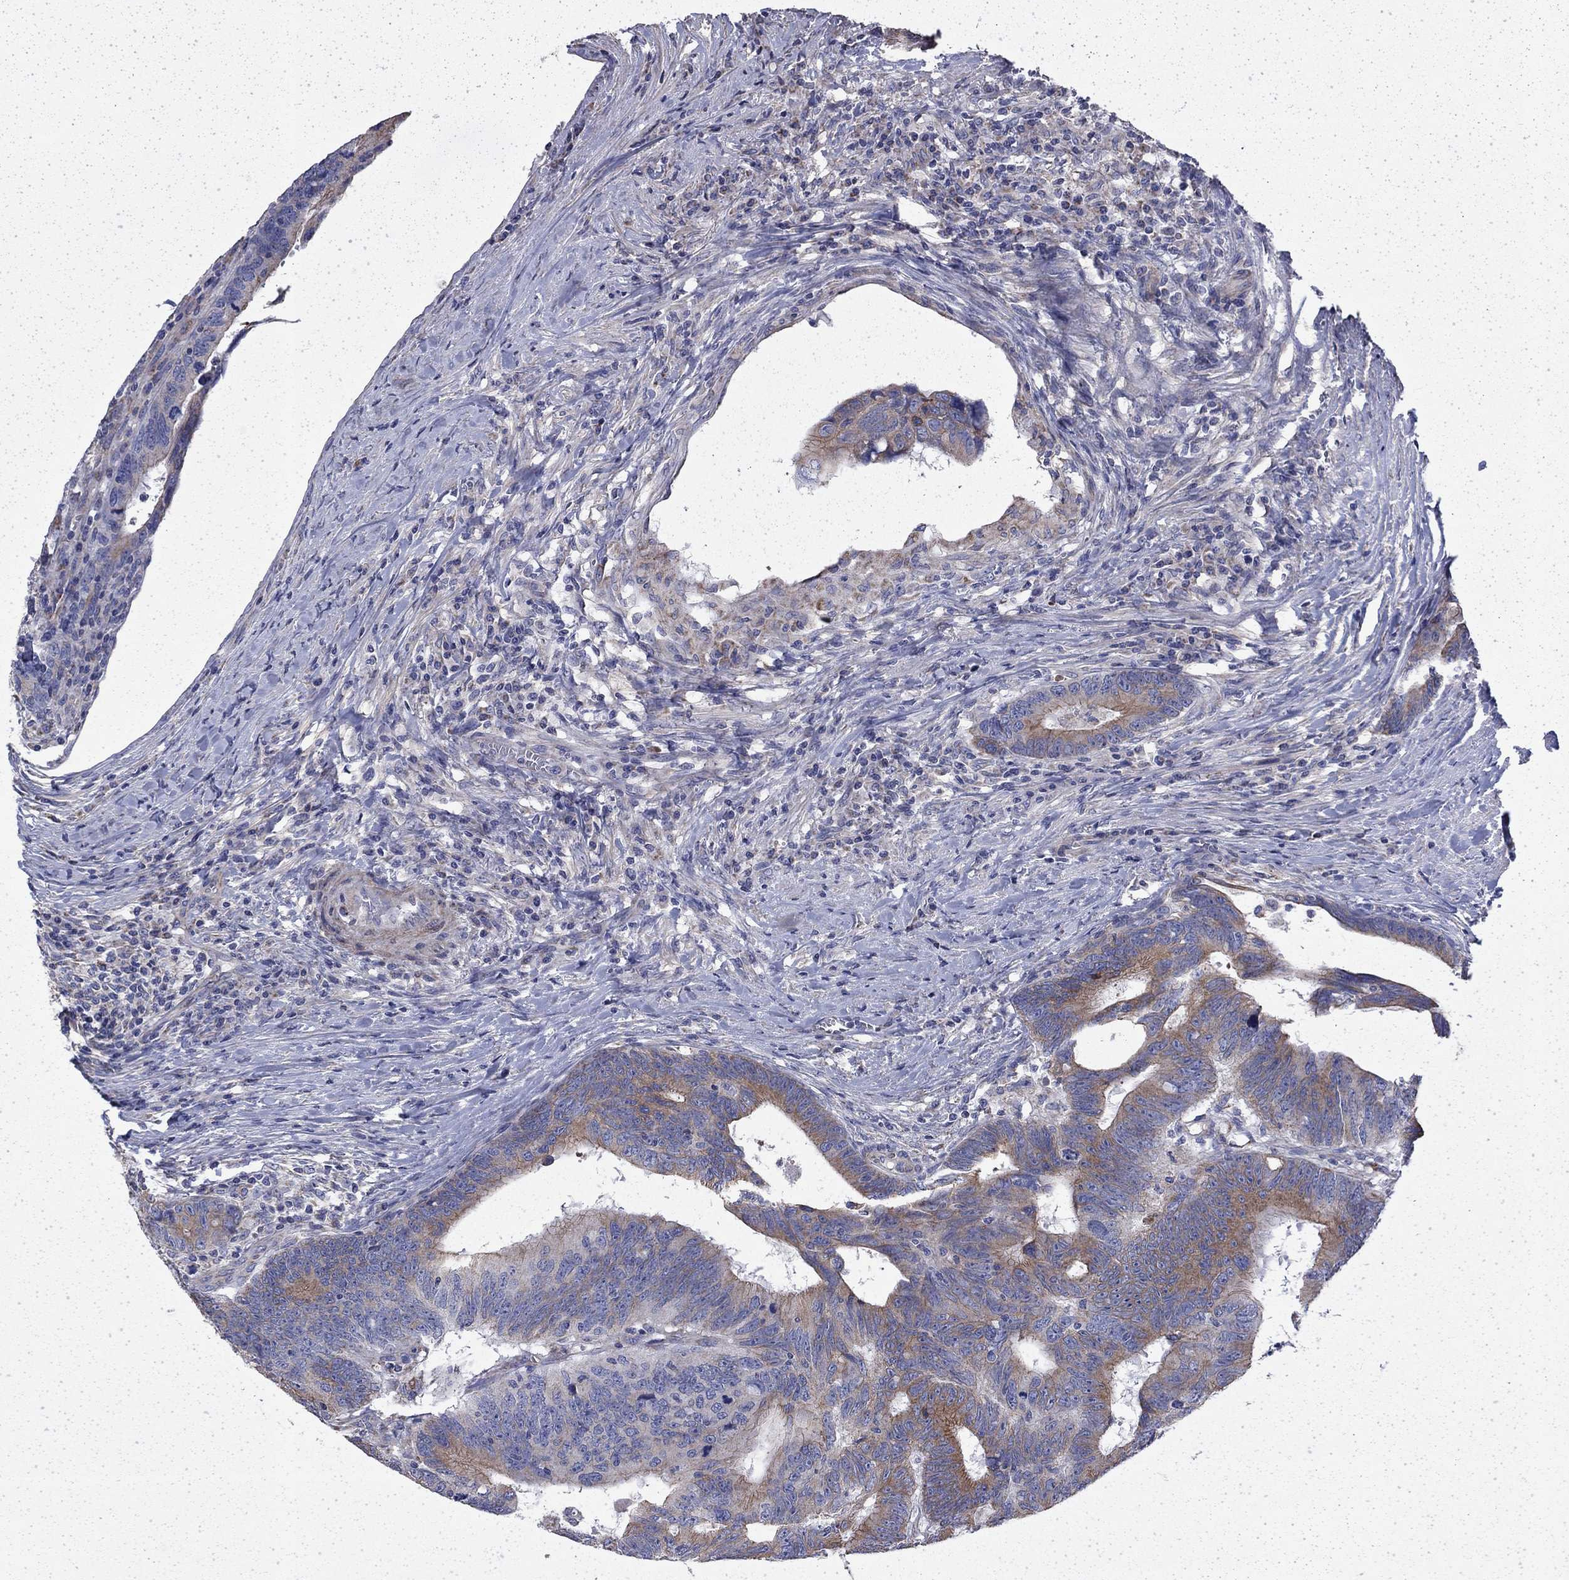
{"staining": {"intensity": "moderate", "quantity": "25%-75%", "location": "cytoplasmic/membranous"}, "tissue": "colorectal cancer", "cell_type": "Tumor cells", "image_type": "cancer", "snomed": [{"axis": "morphology", "description": "Adenocarcinoma, NOS"}, {"axis": "topography", "description": "Colon"}], "caption": "Colorectal cancer (adenocarcinoma) stained for a protein reveals moderate cytoplasmic/membranous positivity in tumor cells.", "gene": "DTNA", "patient": {"sex": "female", "age": 77}}